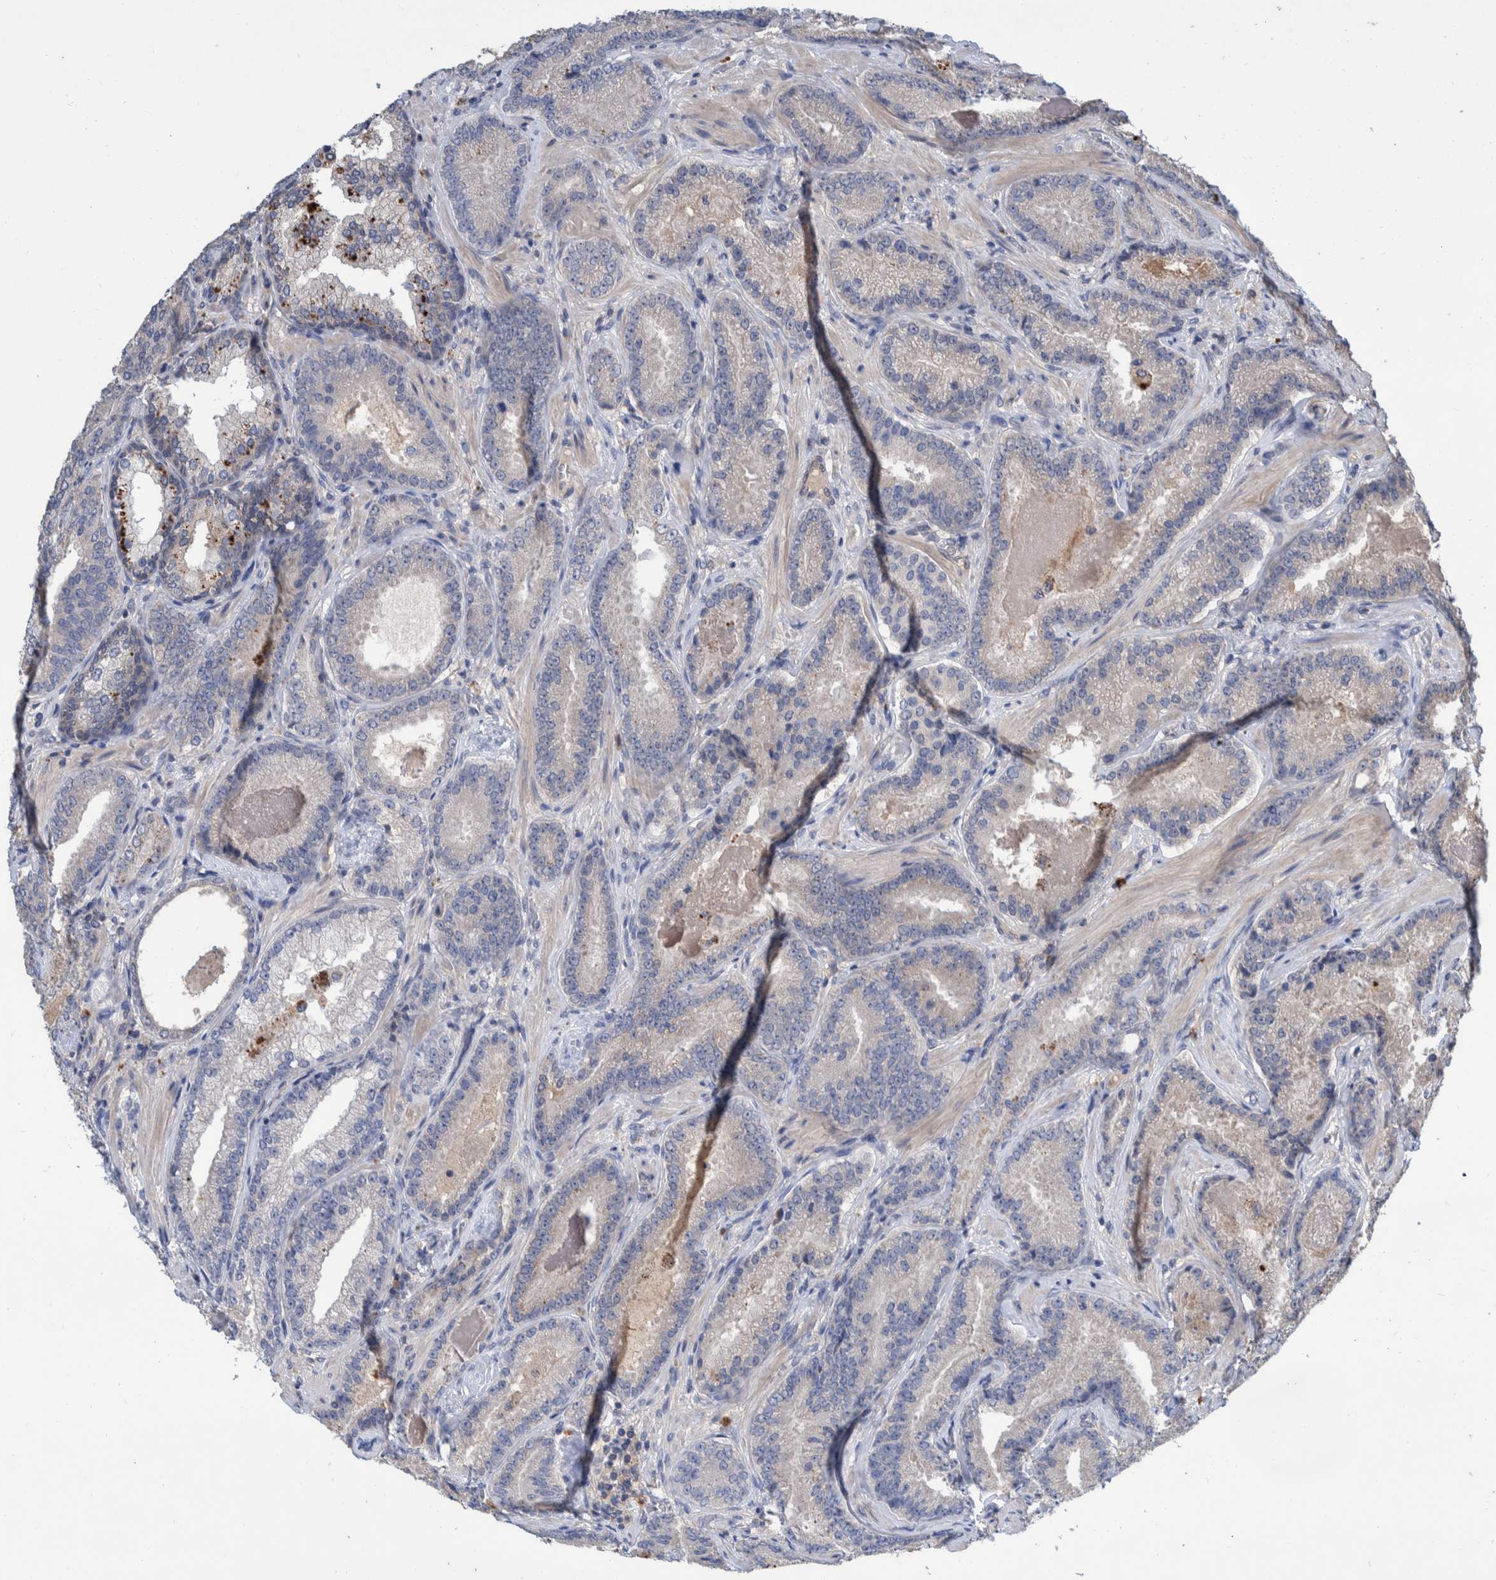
{"staining": {"intensity": "weak", "quantity": "<25%", "location": "cytoplasmic/membranous"}, "tissue": "prostate cancer", "cell_type": "Tumor cells", "image_type": "cancer", "snomed": [{"axis": "morphology", "description": "Adenocarcinoma, Low grade"}, {"axis": "topography", "description": "Prostate"}], "caption": "The histopathology image displays no significant positivity in tumor cells of prostate cancer. Brightfield microscopy of immunohistochemistry stained with DAB (brown) and hematoxylin (blue), captured at high magnification.", "gene": "PLPBP", "patient": {"sex": "male", "age": 51}}